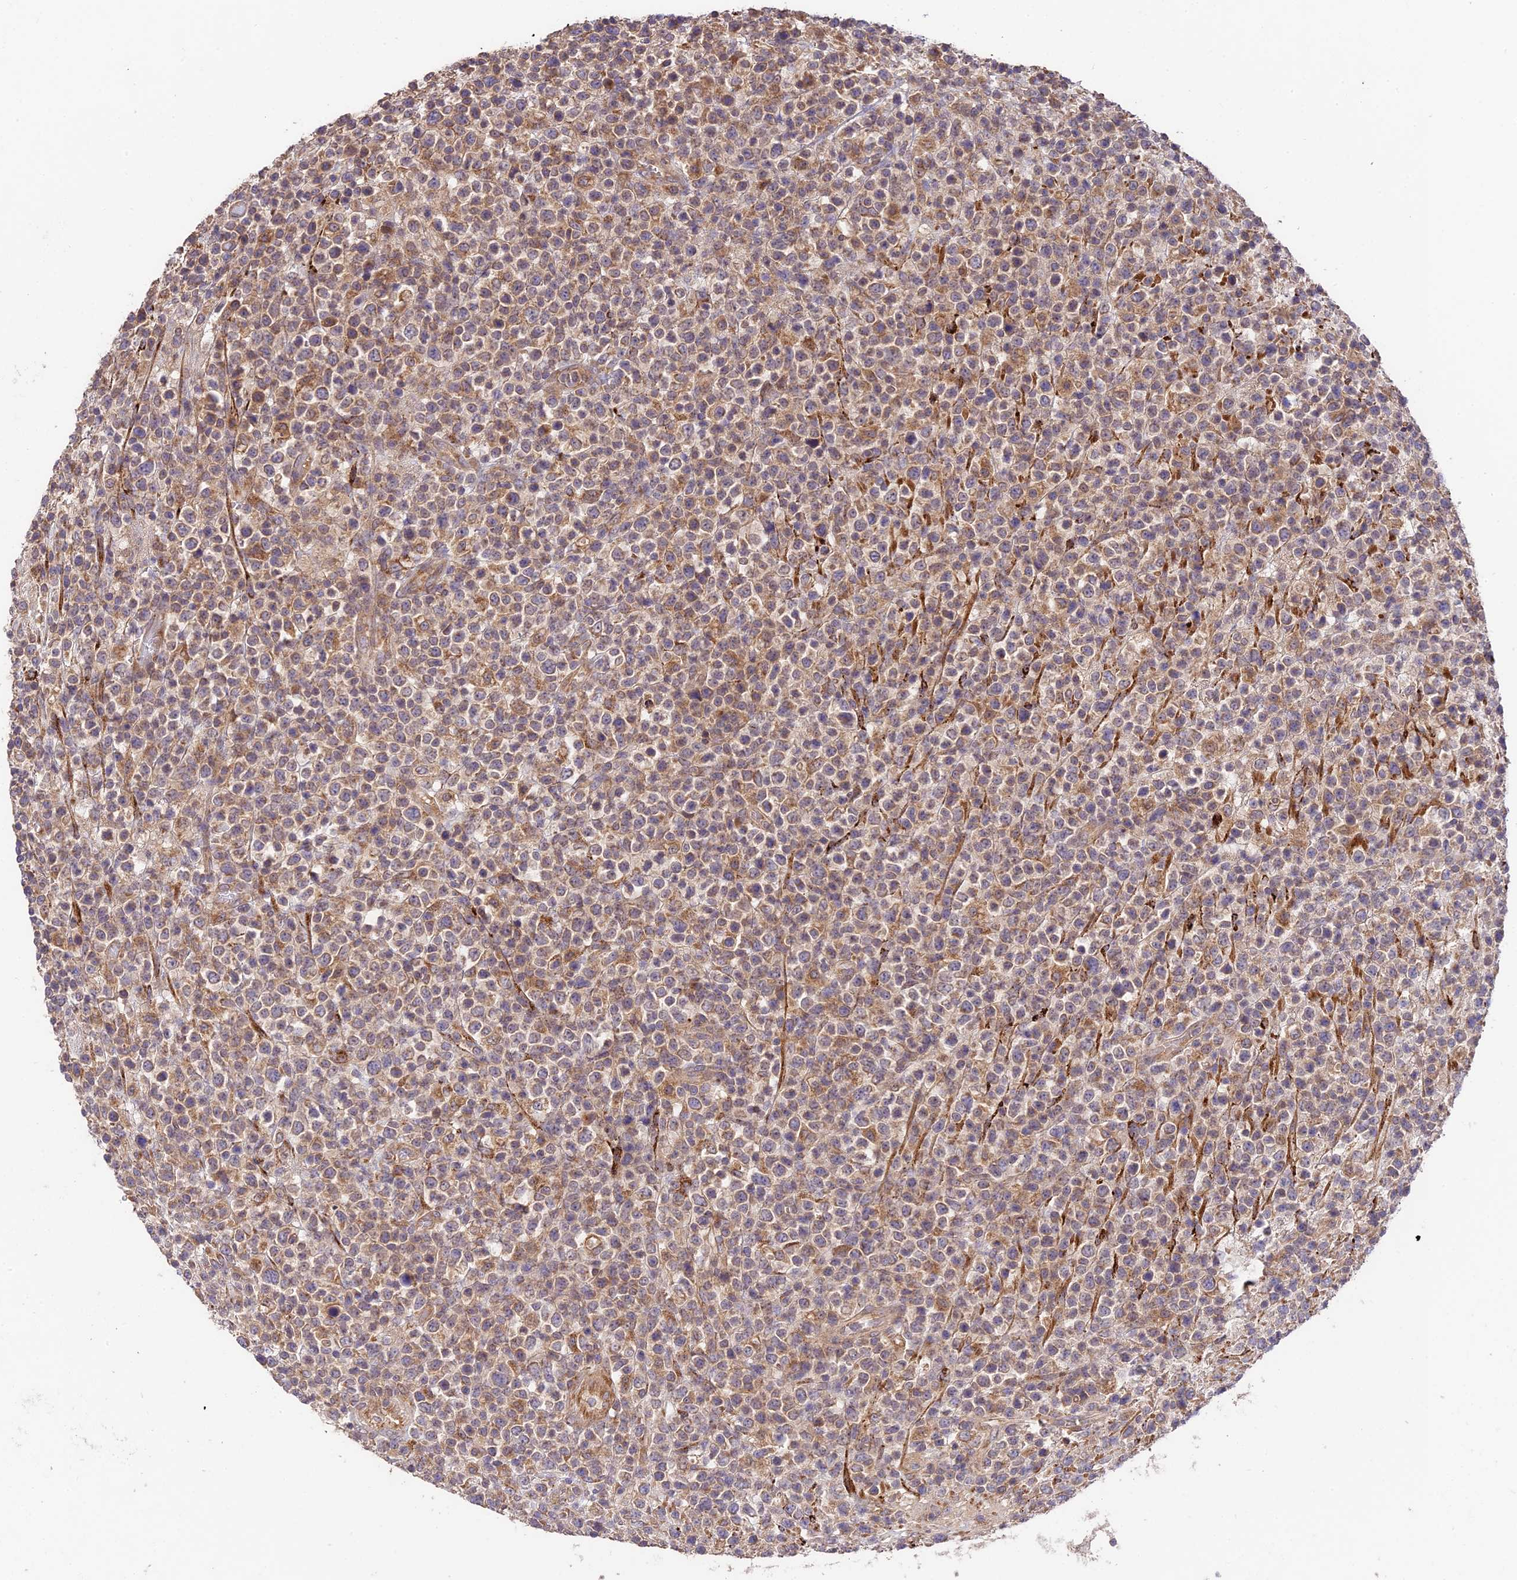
{"staining": {"intensity": "weak", "quantity": "25%-75%", "location": "cytoplasmic/membranous"}, "tissue": "lymphoma", "cell_type": "Tumor cells", "image_type": "cancer", "snomed": [{"axis": "morphology", "description": "Malignant lymphoma, non-Hodgkin's type, High grade"}, {"axis": "topography", "description": "Colon"}], "caption": "DAB immunohistochemical staining of malignant lymphoma, non-Hodgkin's type (high-grade) demonstrates weak cytoplasmic/membranous protein staining in about 25%-75% of tumor cells.", "gene": "C3orf20", "patient": {"sex": "female", "age": 53}}